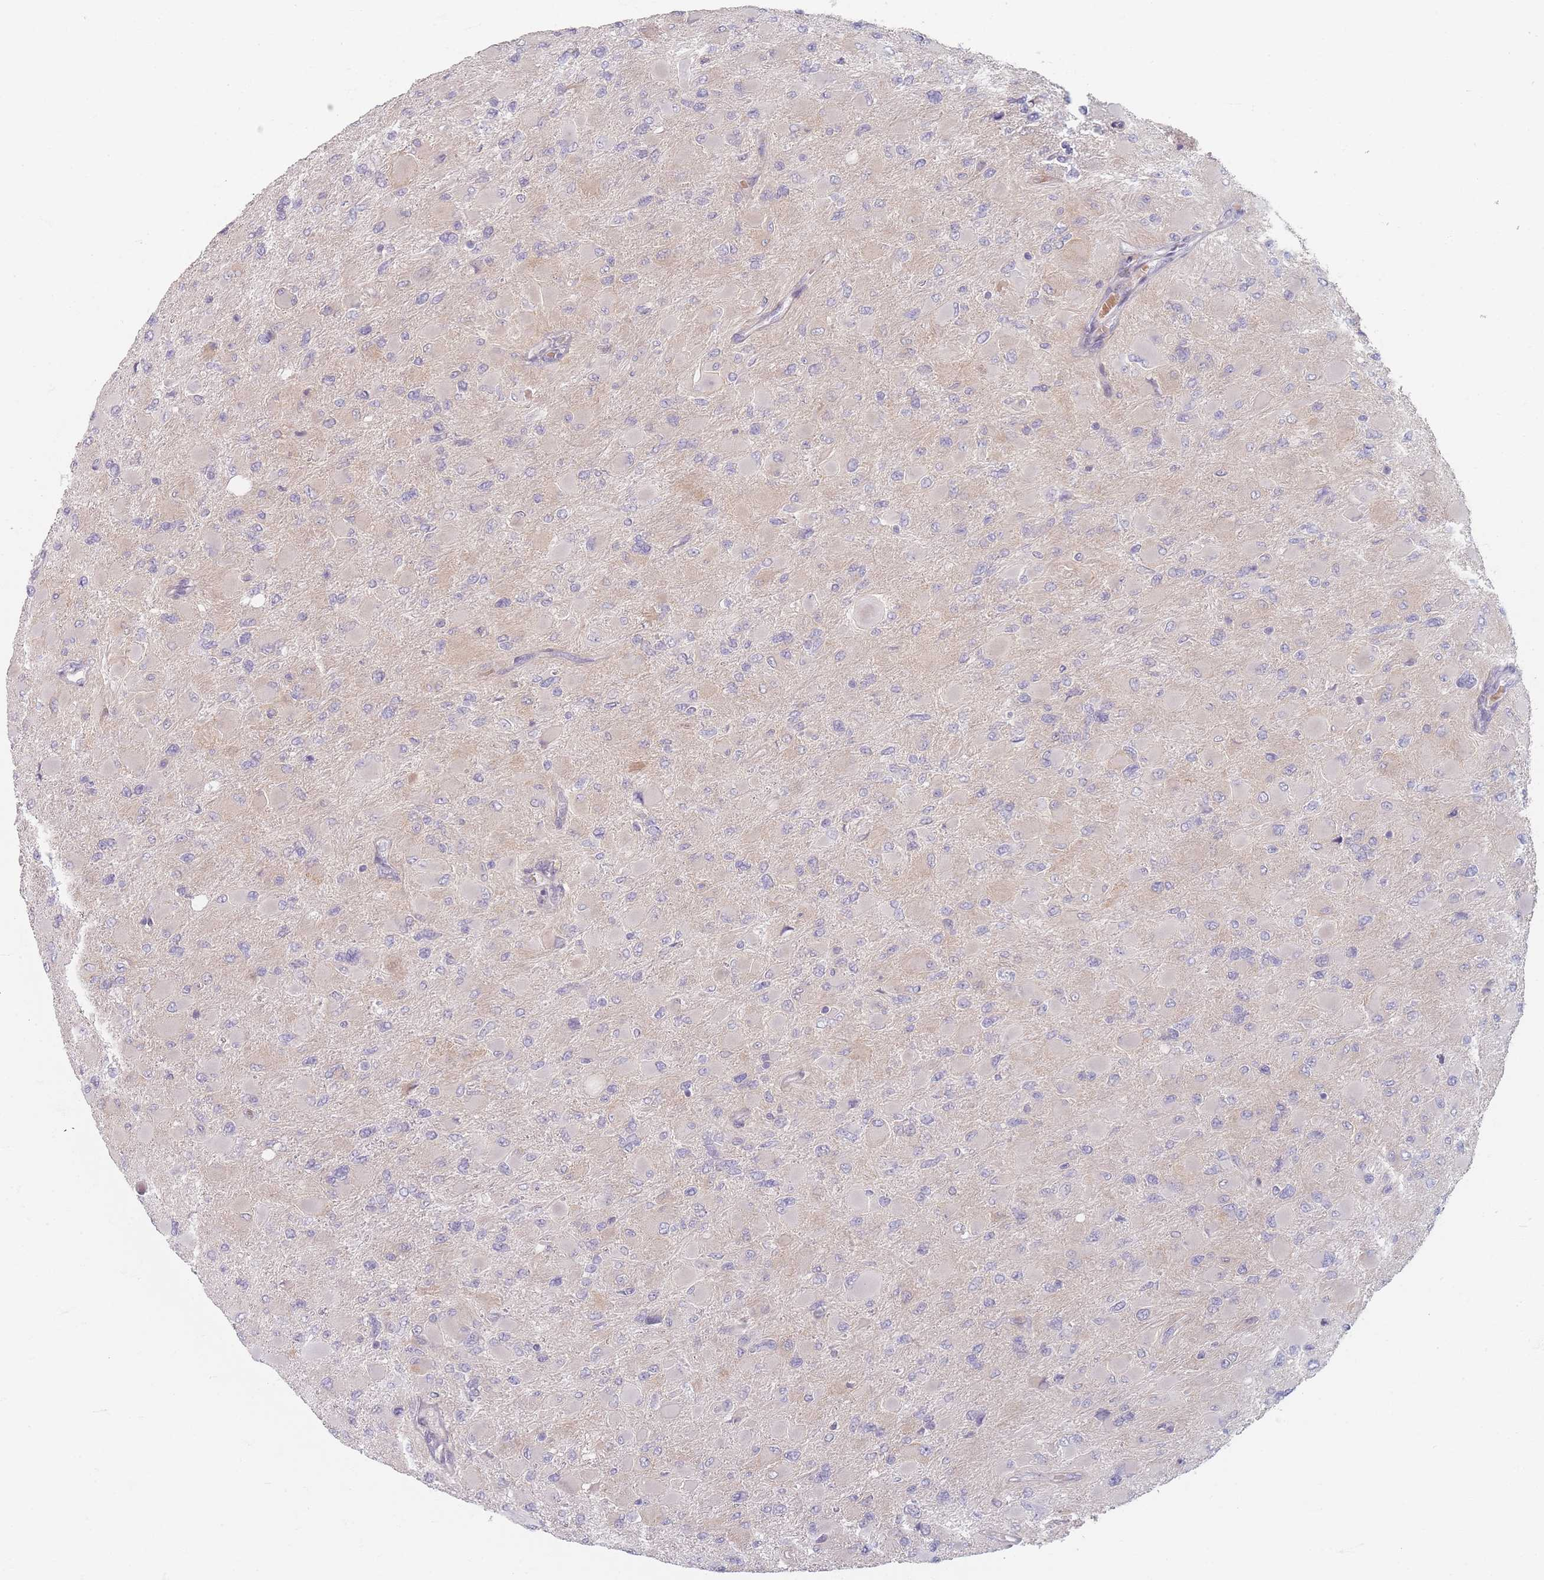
{"staining": {"intensity": "negative", "quantity": "none", "location": "none"}, "tissue": "glioma", "cell_type": "Tumor cells", "image_type": "cancer", "snomed": [{"axis": "morphology", "description": "Glioma, malignant, High grade"}, {"axis": "topography", "description": "Cerebral cortex"}], "caption": "A photomicrograph of malignant glioma (high-grade) stained for a protein displays no brown staining in tumor cells.", "gene": "TMOD1", "patient": {"sex": "female", "age": 36}}